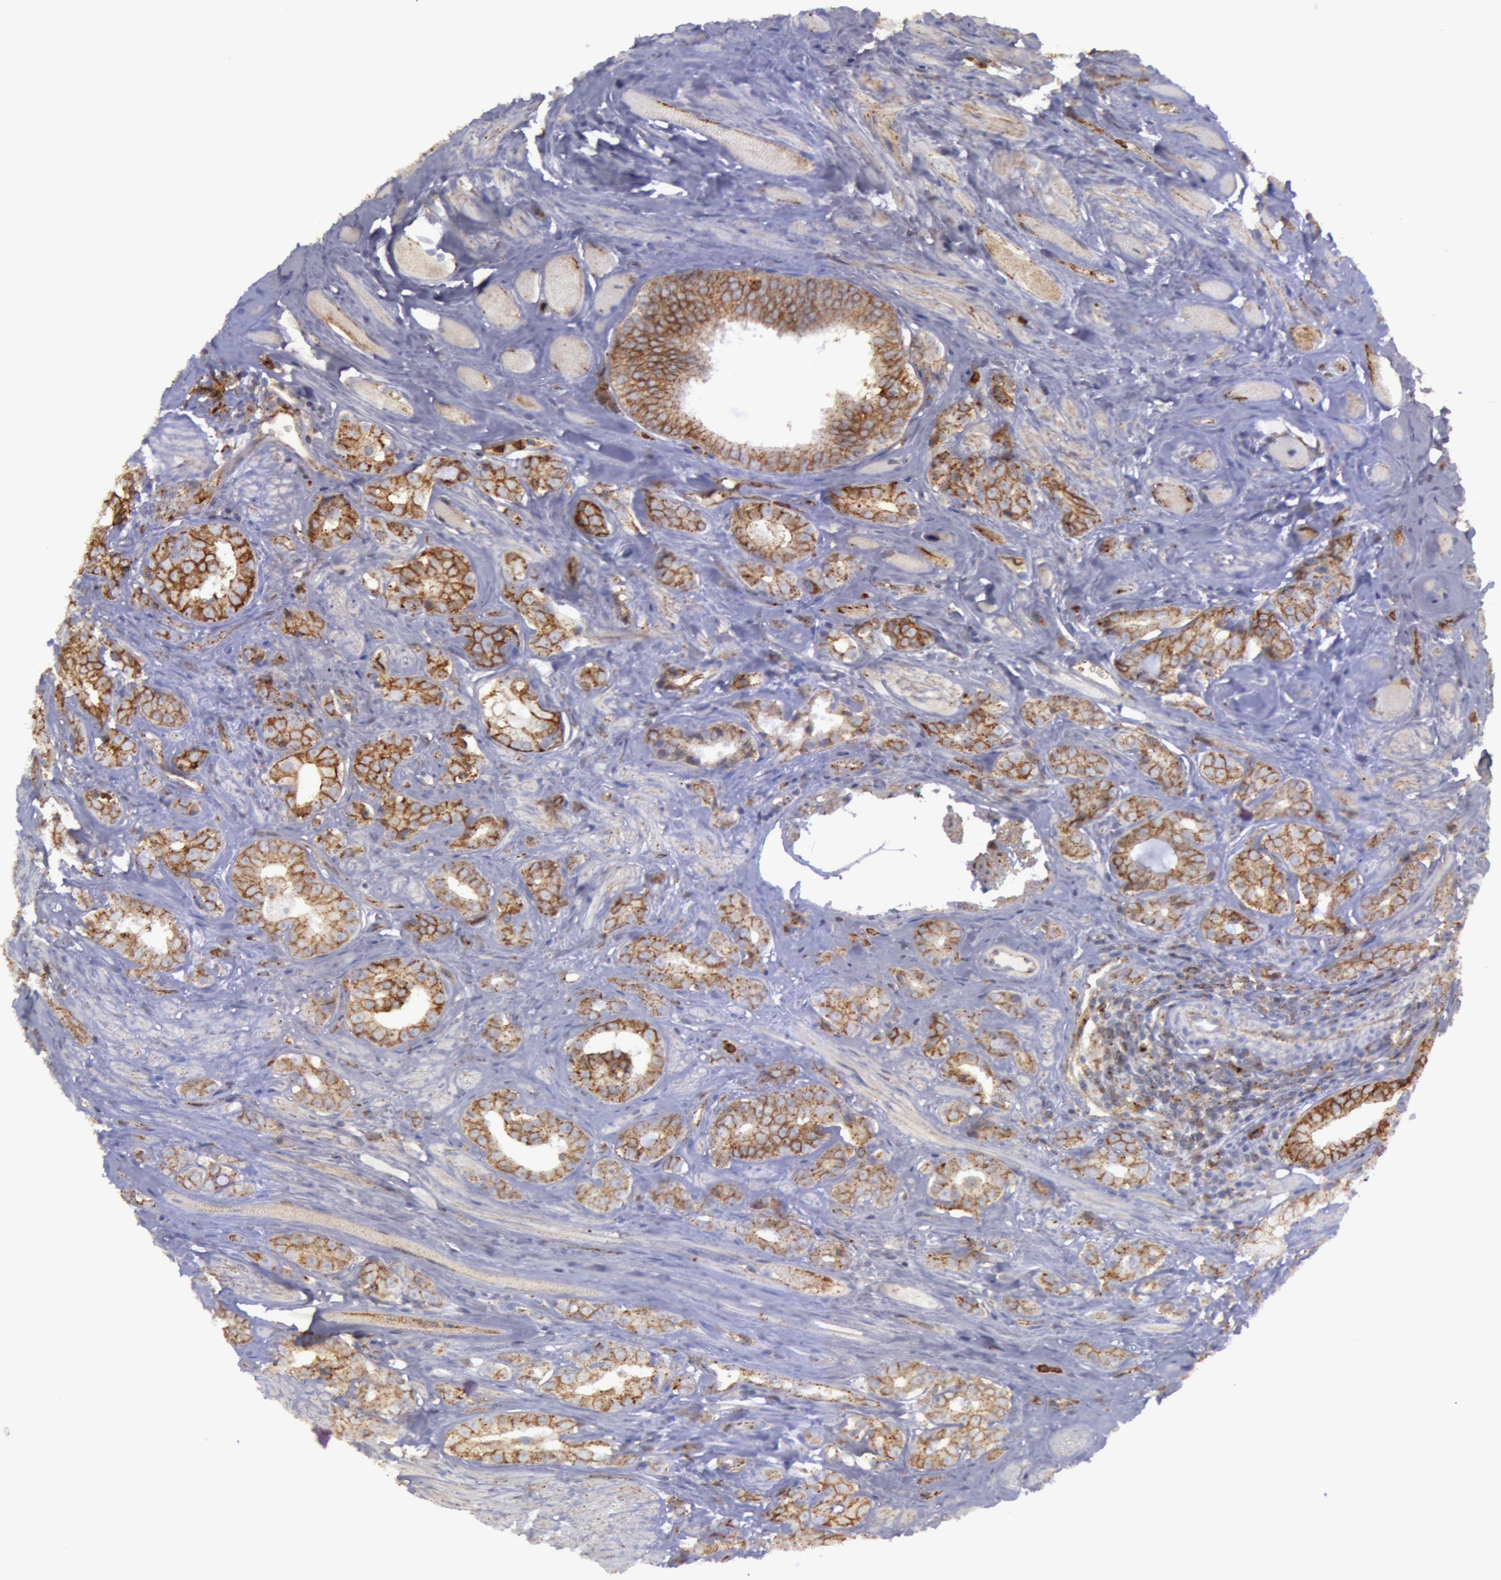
{"staining": {"intensity": "moderate", "quantity": ">75%", "location": "cytoplasmic/membranous"}, "tissue": "prostate cancer", "cell_type": "Tumor cells", "image_type": "cancer", "snomed": [{"axis": "morphology", "description": "Adenocarcinoma, Medium grade"}, {"axis": "topography", "description": "Prostate"}], "caption": "A medium amount of moderate cytoplasmic/membranous staining is appreciated in approximately >75% of tumor cells in prostate cancer (adenocarcinoma (medium-grade)) tissue.", "gene": "FLOT2", "patient": {"sex": "male", "age": 53}}